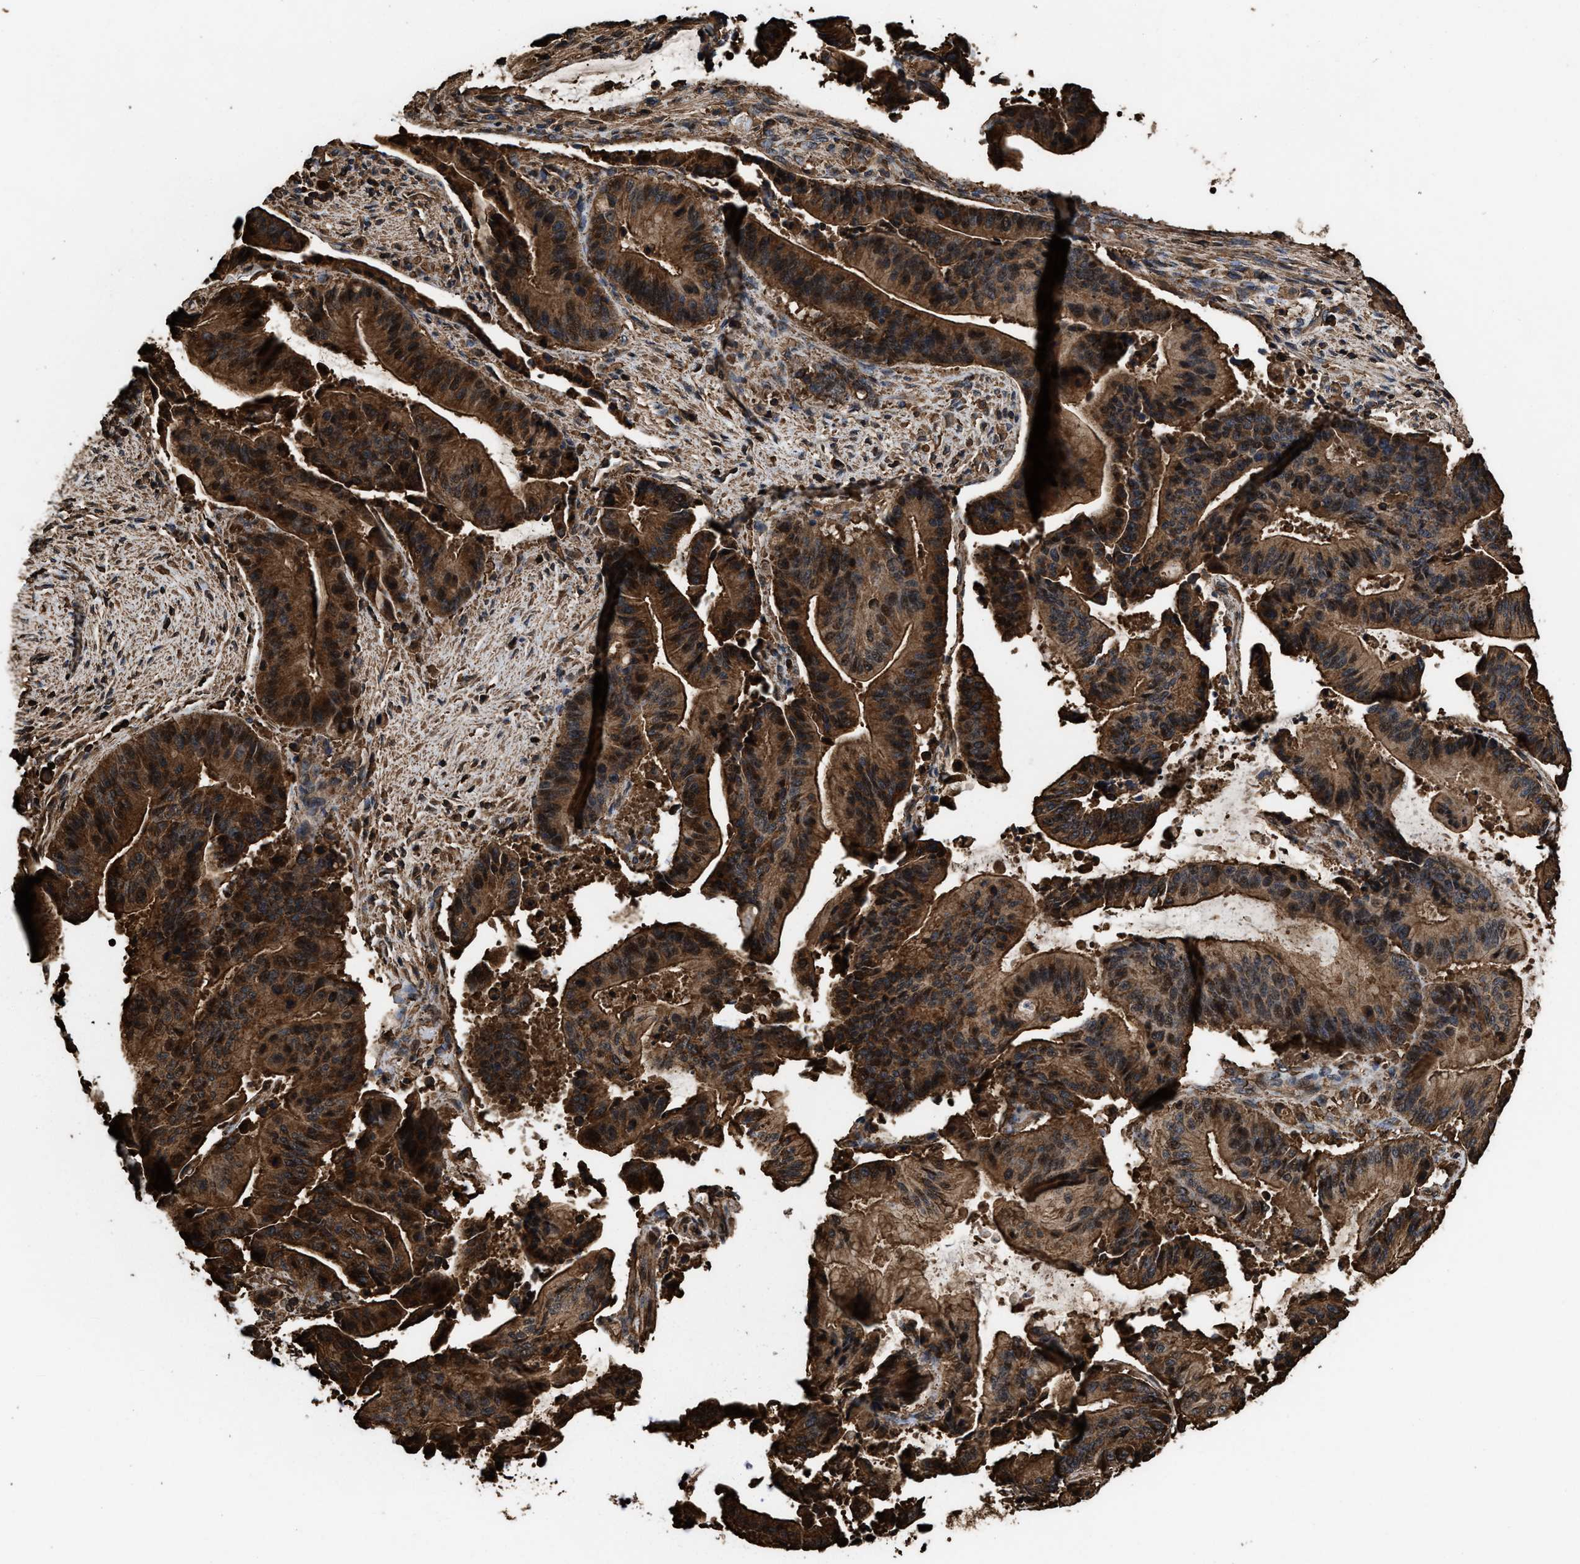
{"staining": {"intensity": "strong", "quantity": ">75%", "location": "cytoplasmic/membranous,nuclear"}, "tissue": "liver cancer", "cell_type": "Tumor cells", "image_type": "cancer", "snomed": [{"axis": "morphology", "description": "Normal tissue, NOS"}, {"axis": "morphology", "description": "Cholangiocarcinoma"}, {"axis": "topography", "description": "Liver"}, {"axis": "topography", "description": "Peripheral nerve tissue"}], "caption": "Immunohistochemistry (IHC) (DAB (3,3'-diaminobenzidine)) staining of human cholangiocarcinoma (liver) displays strong cytoplasmic/membranous and nuclear protein expression in approximately >75% of tumor cells.", "gene": "KBTBD2", "patient": {"sex": "female", "age": 73}}